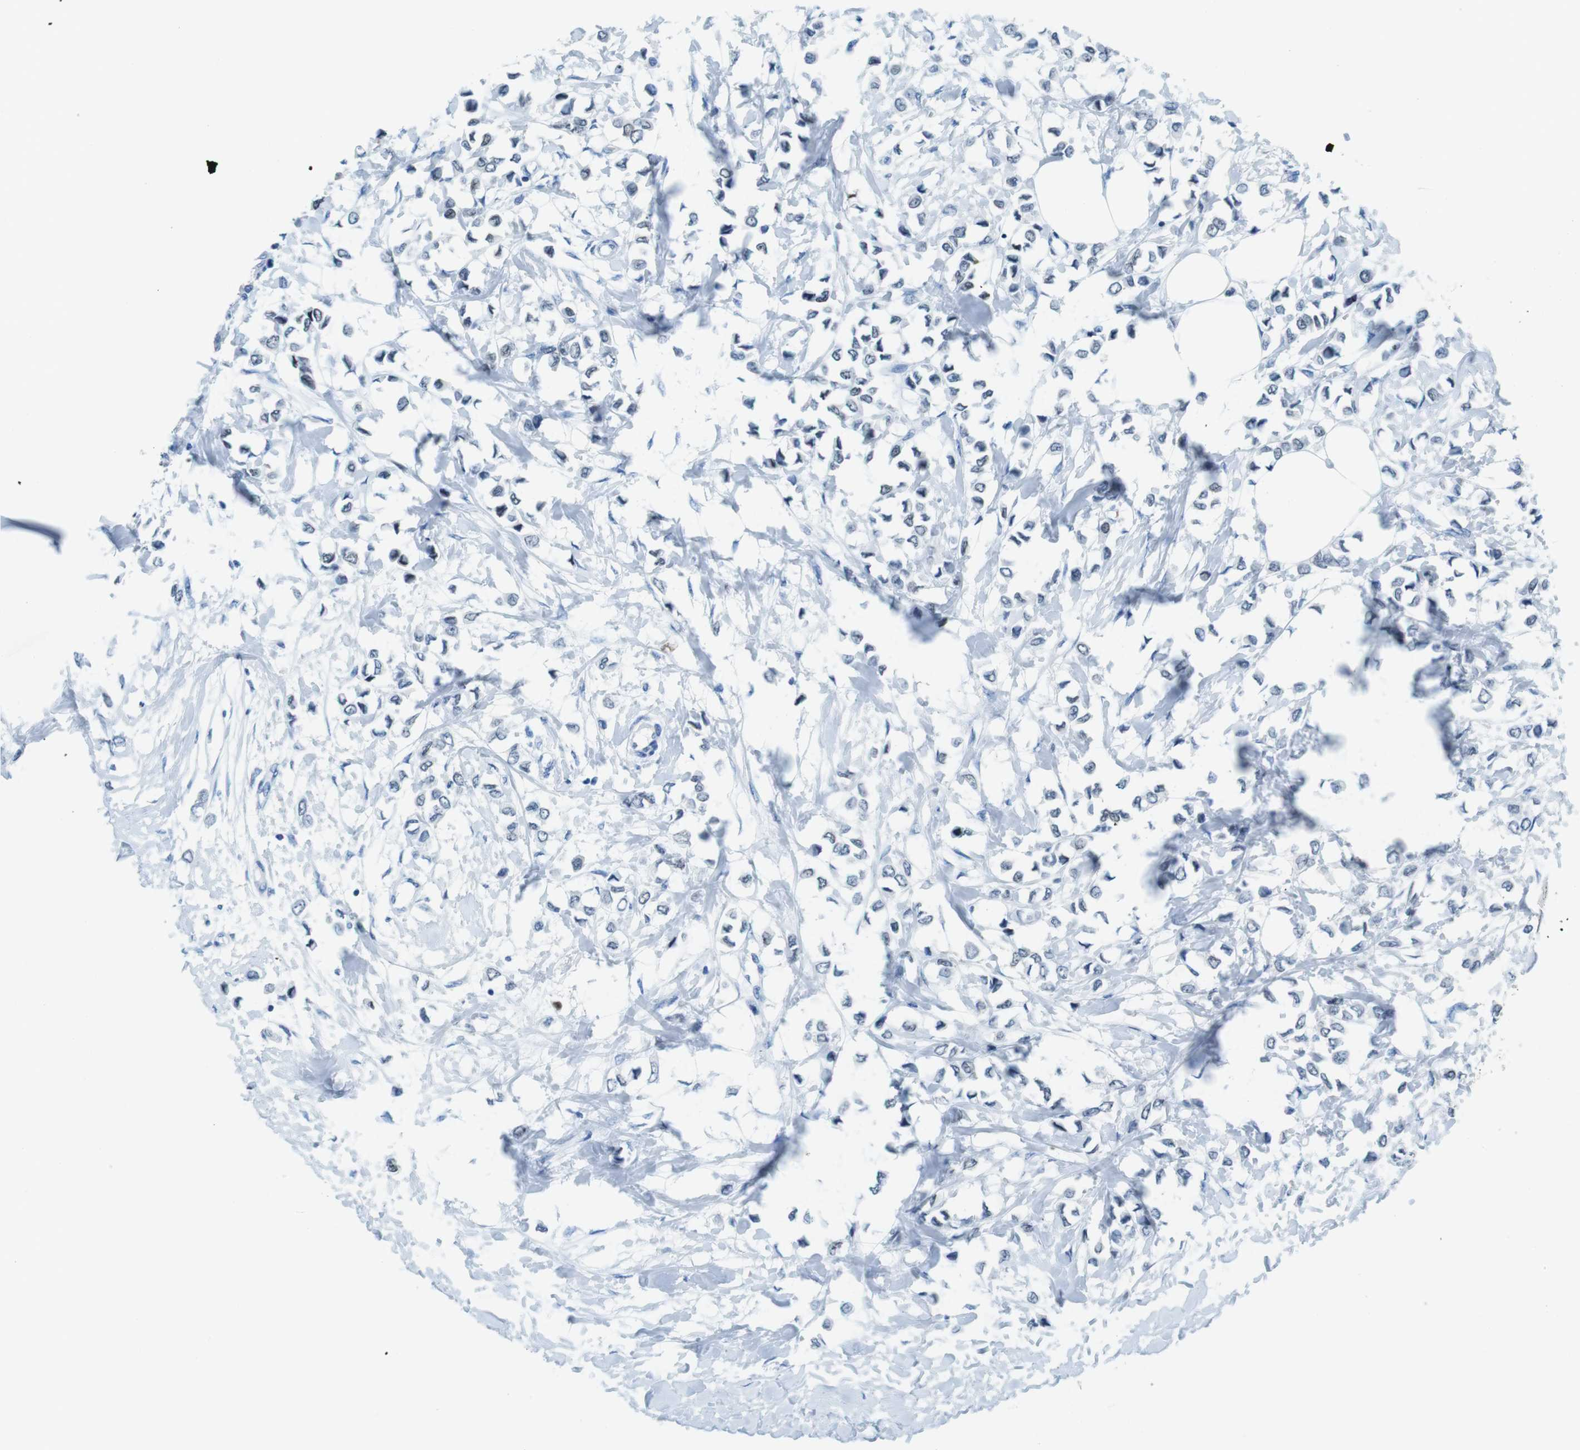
{"staining": {"intensity": "weak", "quantity": "25%-75%", "location": "nuclear"}, "tissue": "breast cancer", "cell_type": "Tumor cells", "image_type": "cancer", "snomed": [{"axis": "morphology", "description": "Lobular carcinoma"}, {"axis": "topography", "description": "Breast"}], "caption": "Protein expression analysis of human breast cancer (lobular carcinoma) reveals weak nuclear positivity in approximately 25%-75% of tumor cells.", "gene": "TFAP2C", "patient": {"sex": "female", "age": 51}}